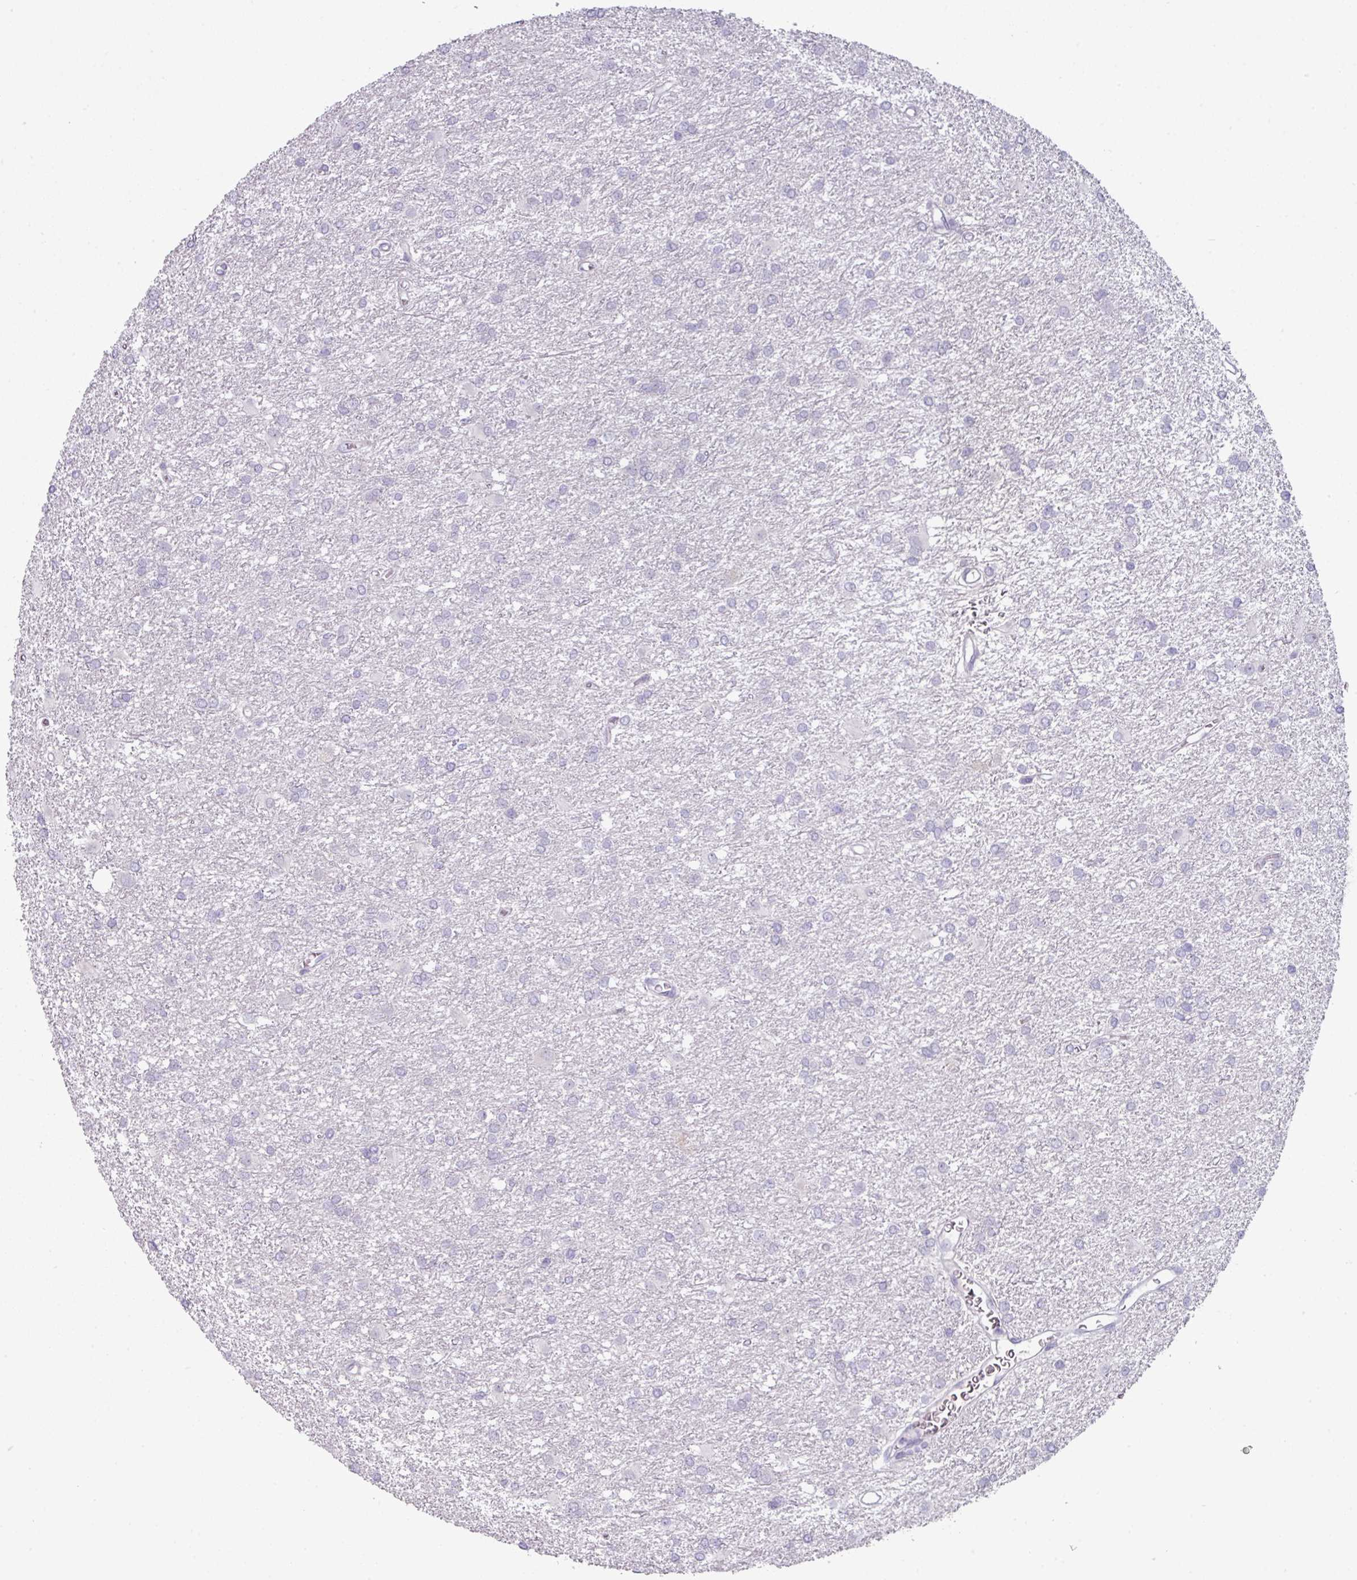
{"staining": {"intensity": "negative", "quantity": "none", "location": "none"}, "tissue": "glioma", "cell_type": "Tumor cells", "image_type": "cancer", "snomed": [{"axis": "morphology", "description": "Glioma, malignant, High grade"}, {"axis": "topography", "description": "Brain"}], "caption": "Histopathology image shows no protein expression in tumor cells of malignant high-grade glioma tissue. The staining is performed using DAB (3,3'-diaminobenzidine) brown chromogen with nuclei counter-stained in using hematoxylin.", "gene": "ZNF615", "patient": {"sex": "female", "age": 50}}